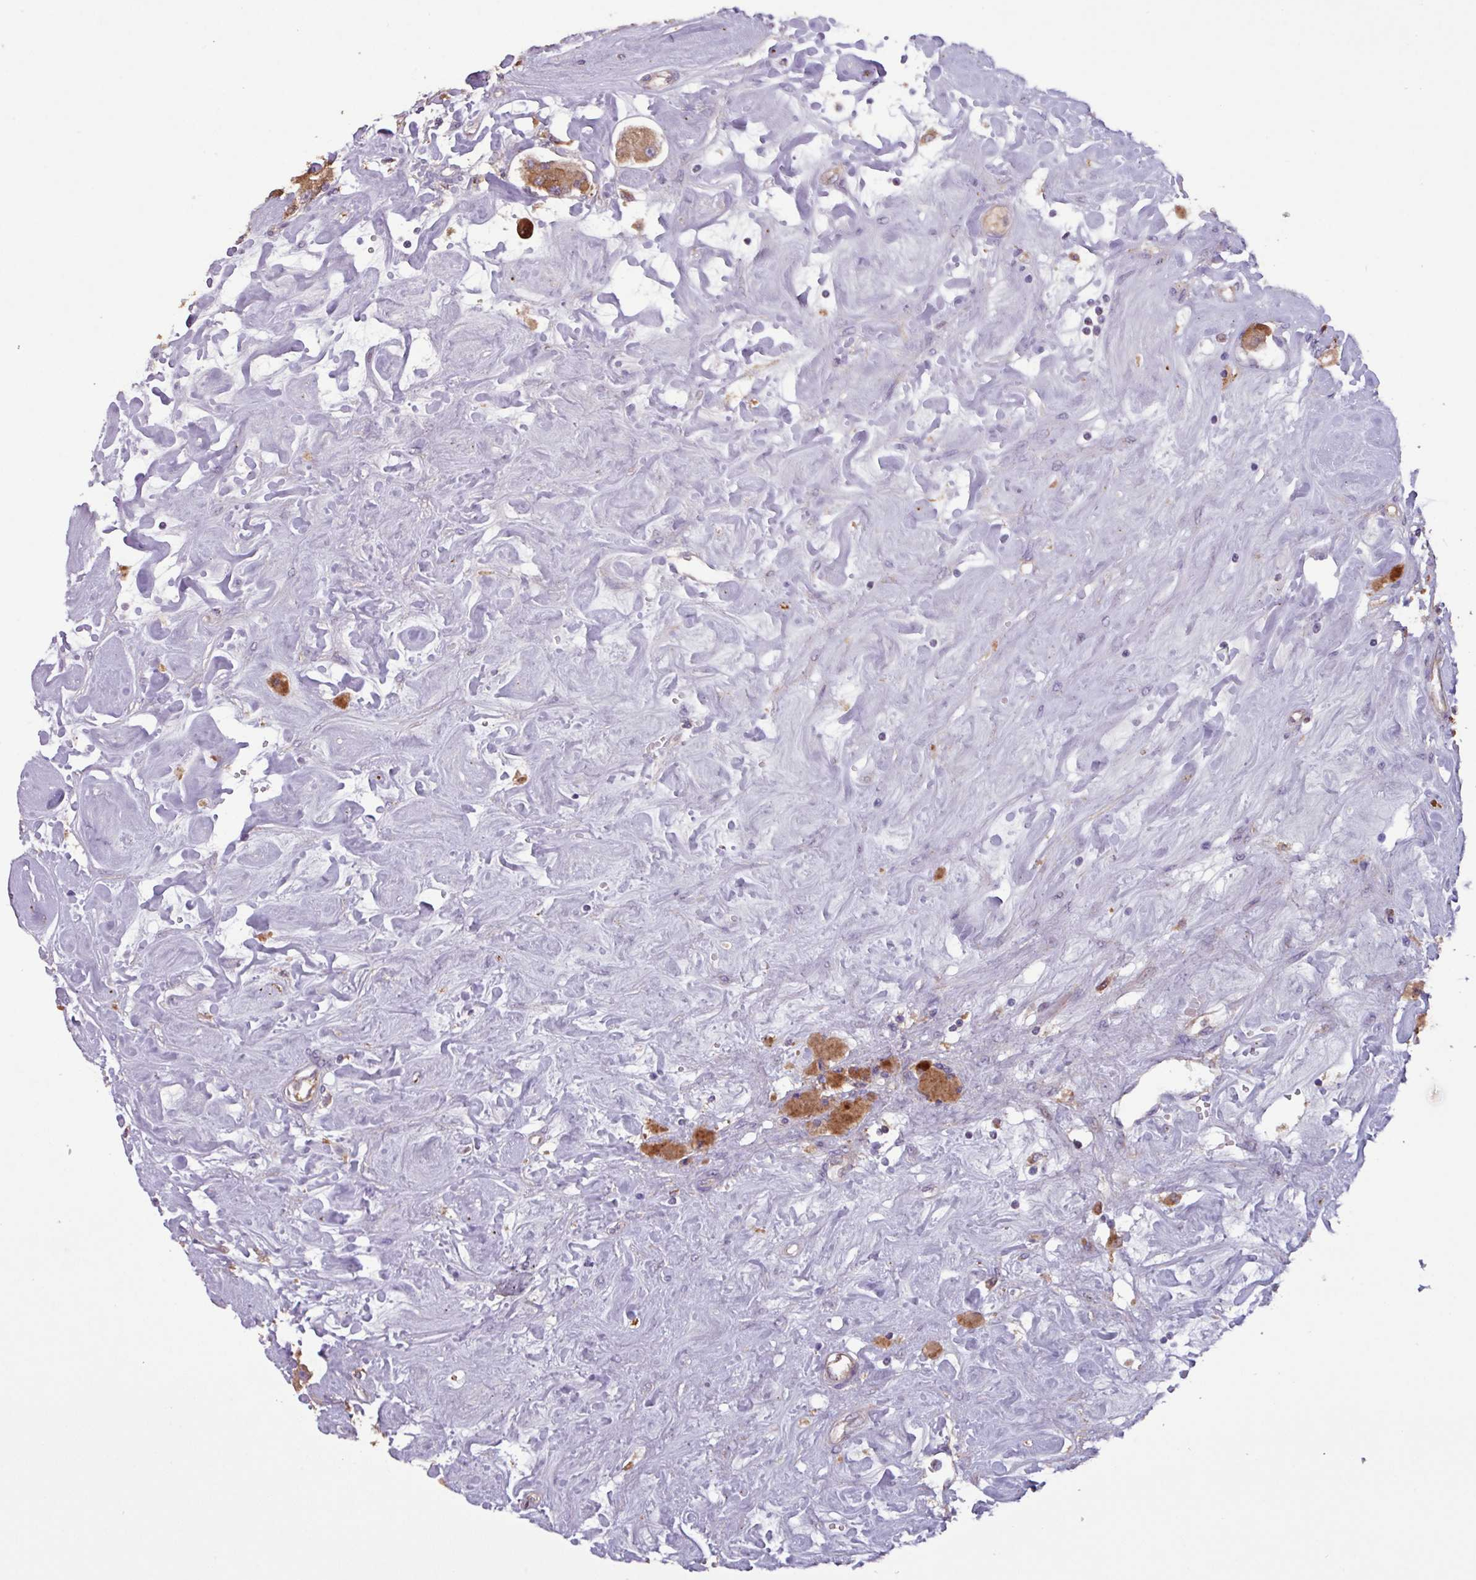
{"staining": {"intensity": "moderate", "quantity": ">75%", "location": "cytoplasmic/membranous"}, "tissue": "carcinoid", "cell_type": "Tumor cells", "image_type": "cancer", "snomed": [{"axis": "morphology", "description": "Carcinoid, malignant, NOS"}, {"axis": "topography", "description": "Pancreas"}], "caption": "A medium amount of moderate cytoplasmic/membranous positivity is appreciated in approximately >75% of tumor cells in carcinoid (malignant) tissue.", "gene": "PTPRQ", "patient": {"sex": "male", "age": 41}}